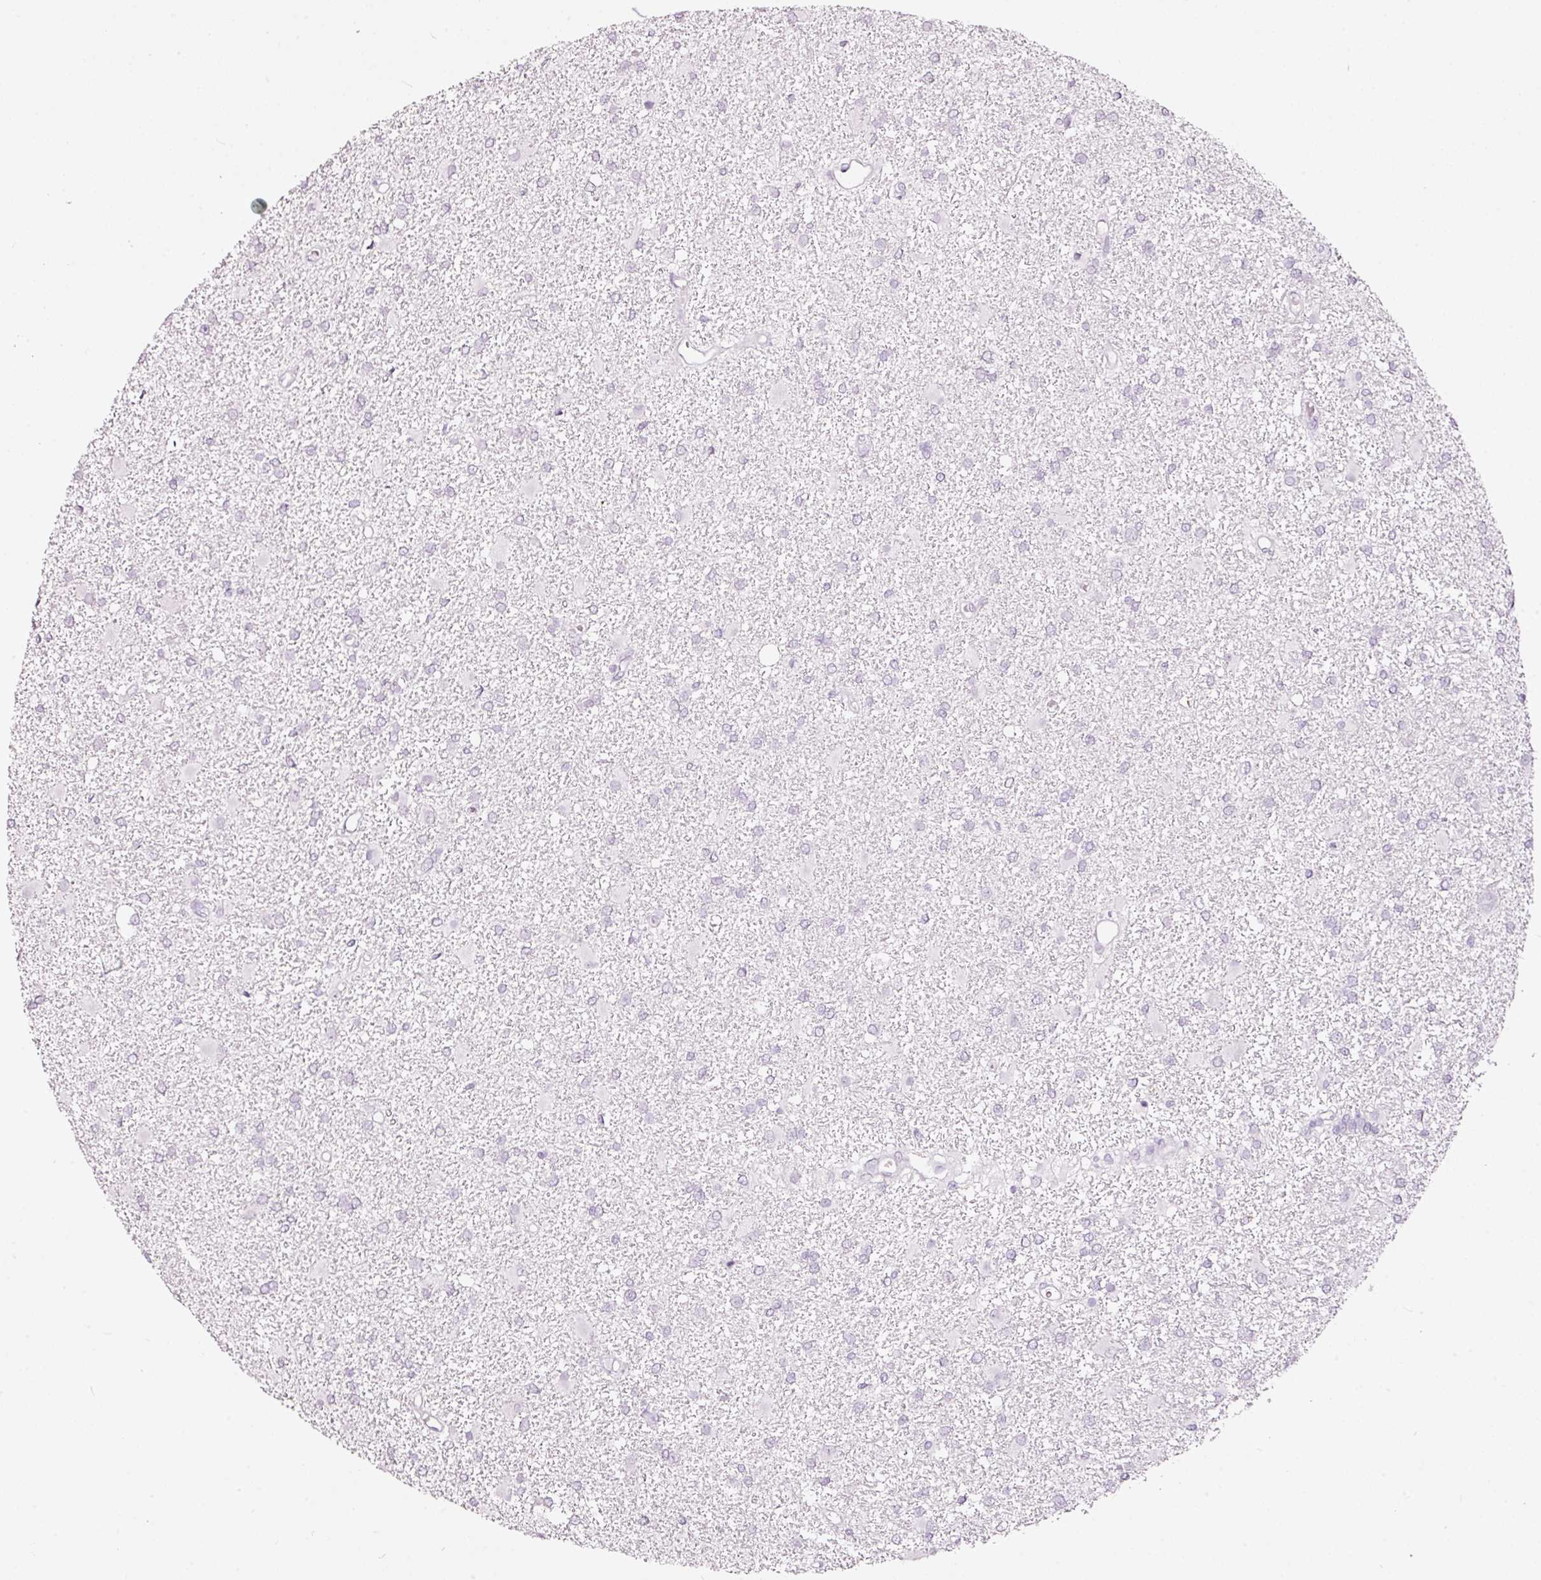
{"staining": {"intensity": "negative", "quantity": "none", "location": "none"}, "tissue": "glioma", "cell_type": "Tumor cells", "image_type": "cancer", "snomed": [{"axis": "morphology", "description": "Glioma, malignant, High grade"}, {"axis": "topography", "description": "Brain"}], "caption": "High power microscopy micrograph of an immunohistochemistry (IHC) histopathology image of glioma, revealing no significant staining in tumor cells.", "gene": "LAMP3", "patient": {"sex": "female", "age": 50}}